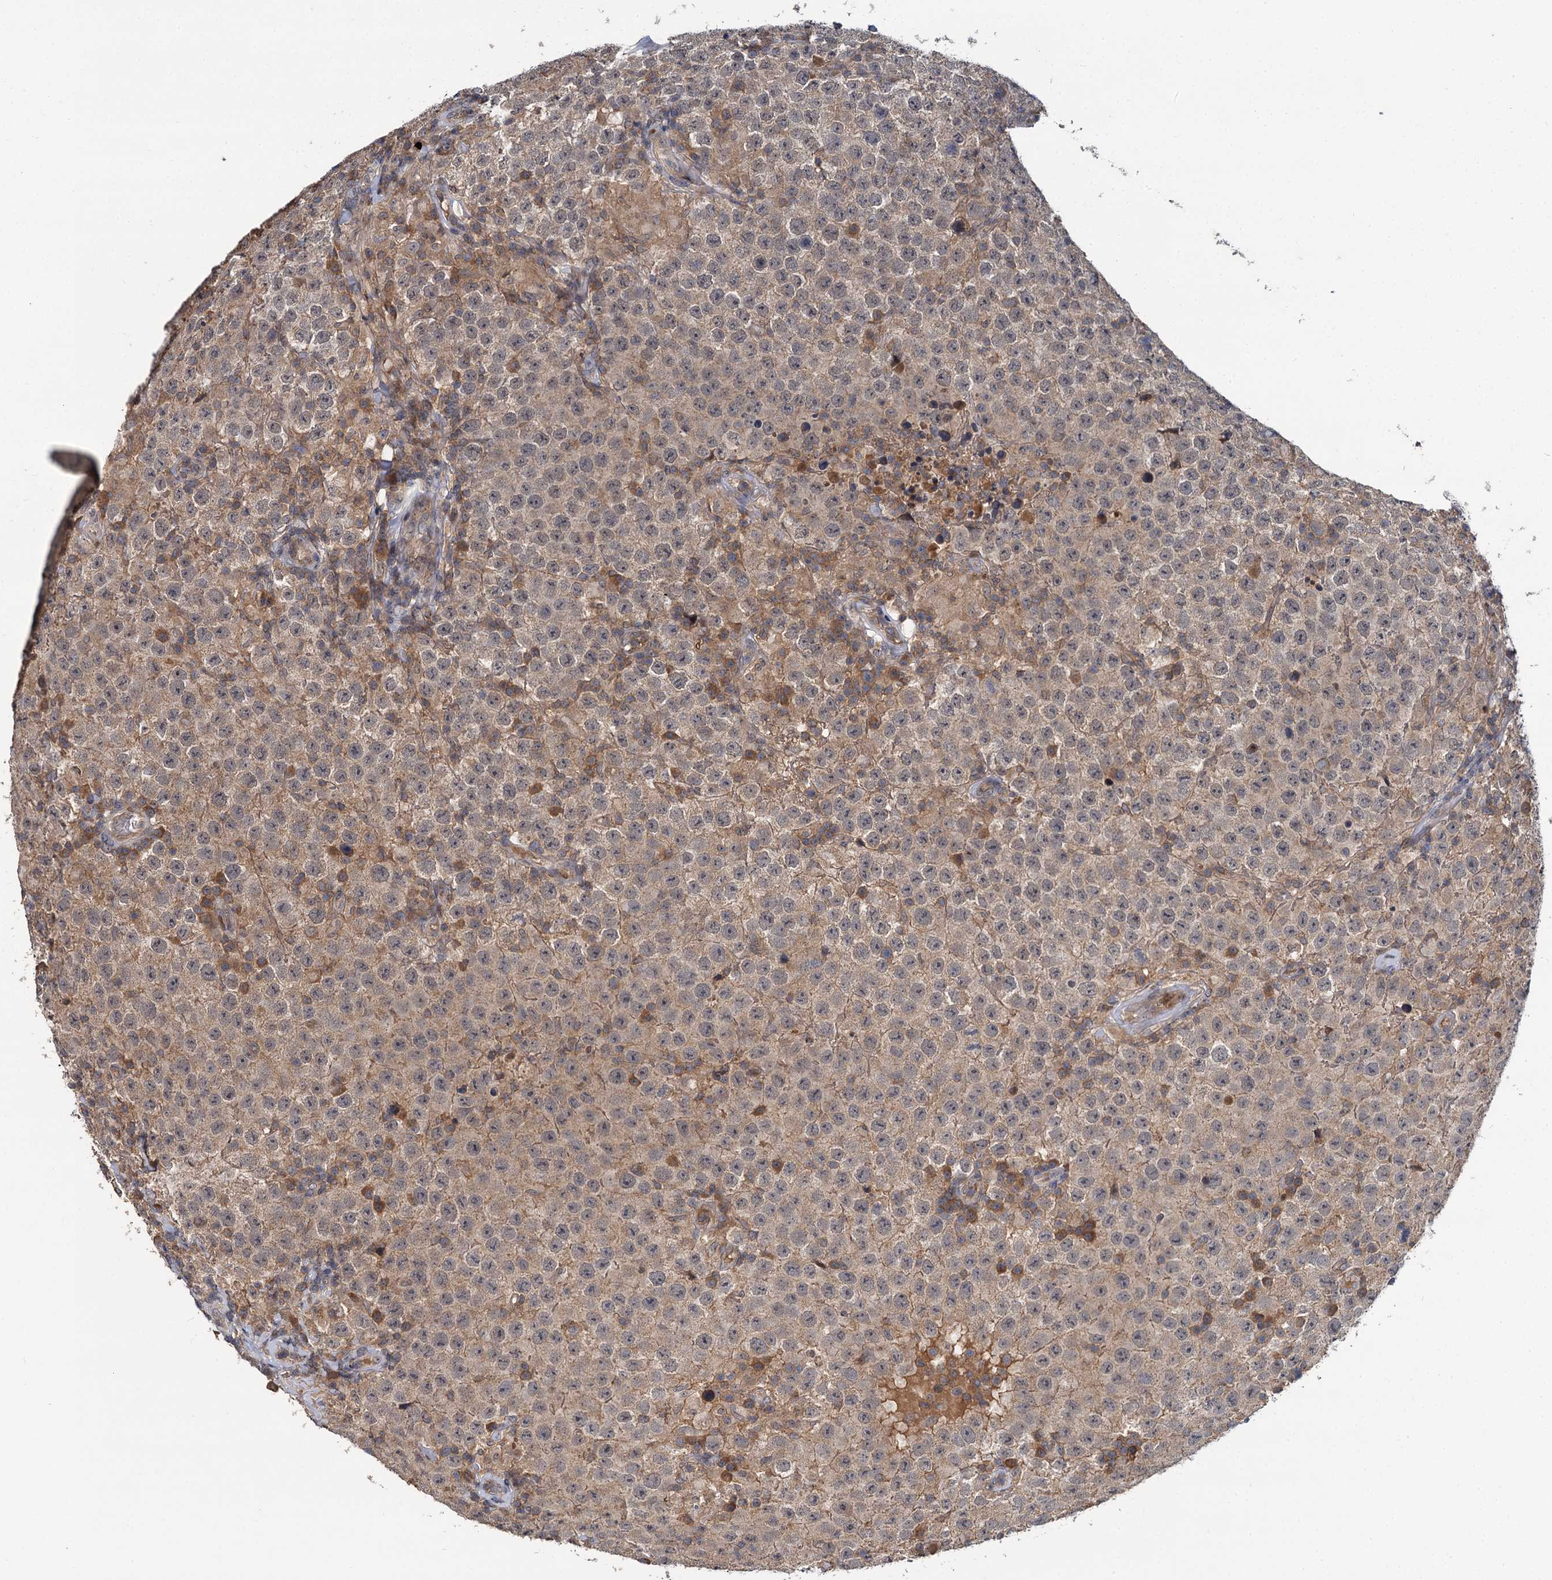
{"staining": {"intensity": "weak", "quantity": ">75%", "location": "cytoplasmic/membranous"}, "tissue": "testis cancer", "cell_type": "Tumor cells", "image_type": "cancer", "snomed": [{"axis": "morphology", "description": "Normal tissue, NOS"}, {"axis": "morphology", "description": "Urothelial carcinoma, High grade"}, {"axis": "morphology", "description": "Seminoma, NOS"}, {"axis": "morphology", "description": "Carcinoma, Embryonal, NOS"}, {"axis": "topography", "description": "Urinary bladder"}, {"axis": "topography", "description": "Testis"}], "caption": "High-magnification brightfield microscopy of testis cancer stained with DAB (3,3'-diaminobenzidine) (brown) and counterstained with hematoxylin (blue). tumor cells exhibit weak cytoplasmic/membranous expression is seen in approximately>75% of cells.", "gene": "TMEM39A", "patient": {"sex": "male", "age": 41}}